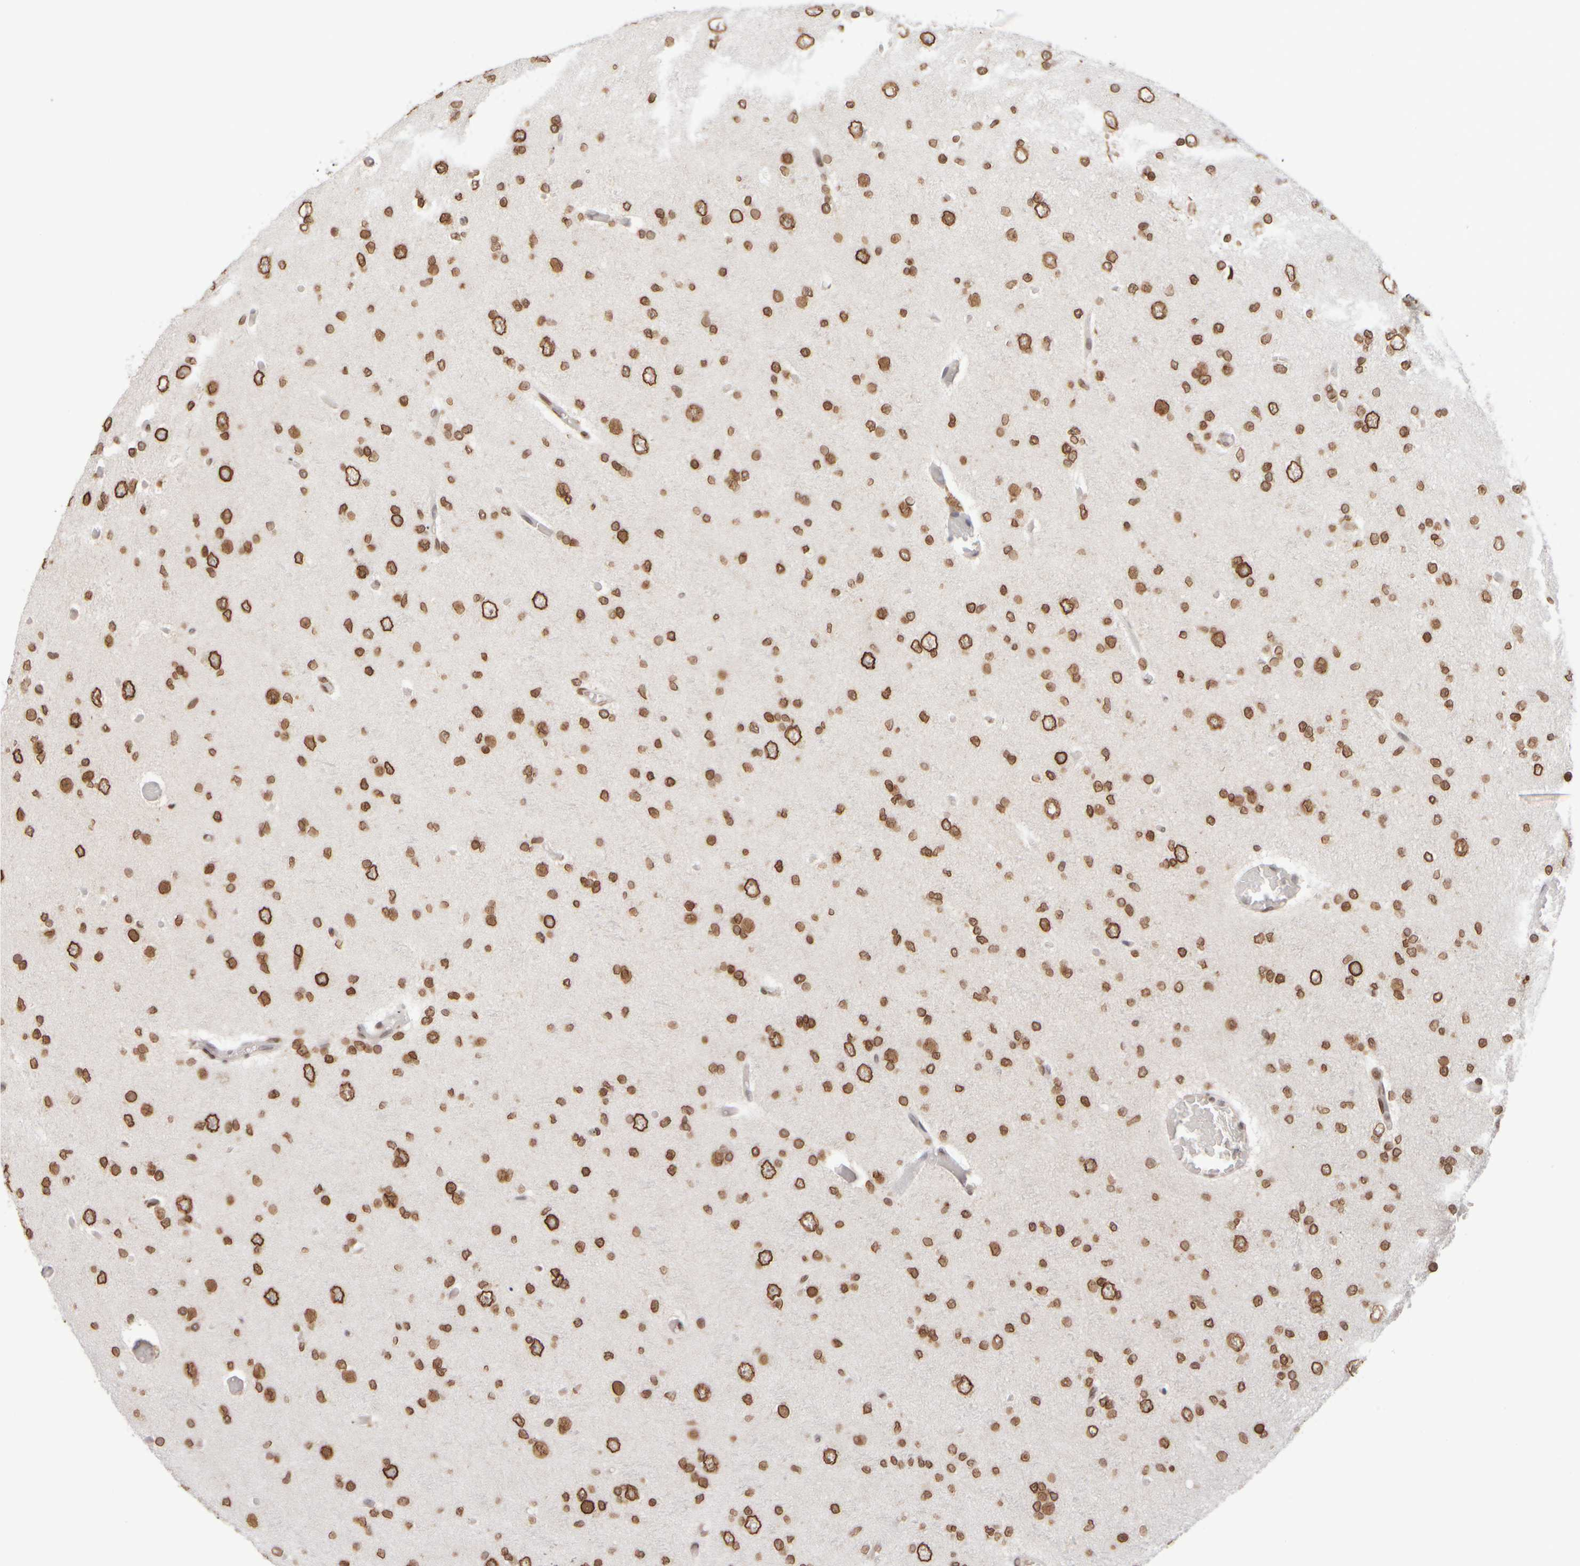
{"staining": {"intensity": "strong", "quantity": ">75%", "location": "cytoplasmic/membranous,nuclear"}, "tissue": "glioma", "cell_type": "Tumor cells", "image_type": "cancer", "snomed": [{"axis": "morphology", "description": "Glioma, malignant, Low grade"}, {"axis": "topography", "description": "Brain"}], "caption": "The photomicrograph exhibits staining of glioma, revealing strong cytoplasmic/membranous and nuclear protein expression (brown color) within tumor cells. Using DAB (3,3'-diaminobenzidine) (brown) and hematoxylin (blue) stains, captured at high magnification using brightfield microscopy.", "gene": "ZC3HC1", "patient": {"sex": "female", "age": 22}}